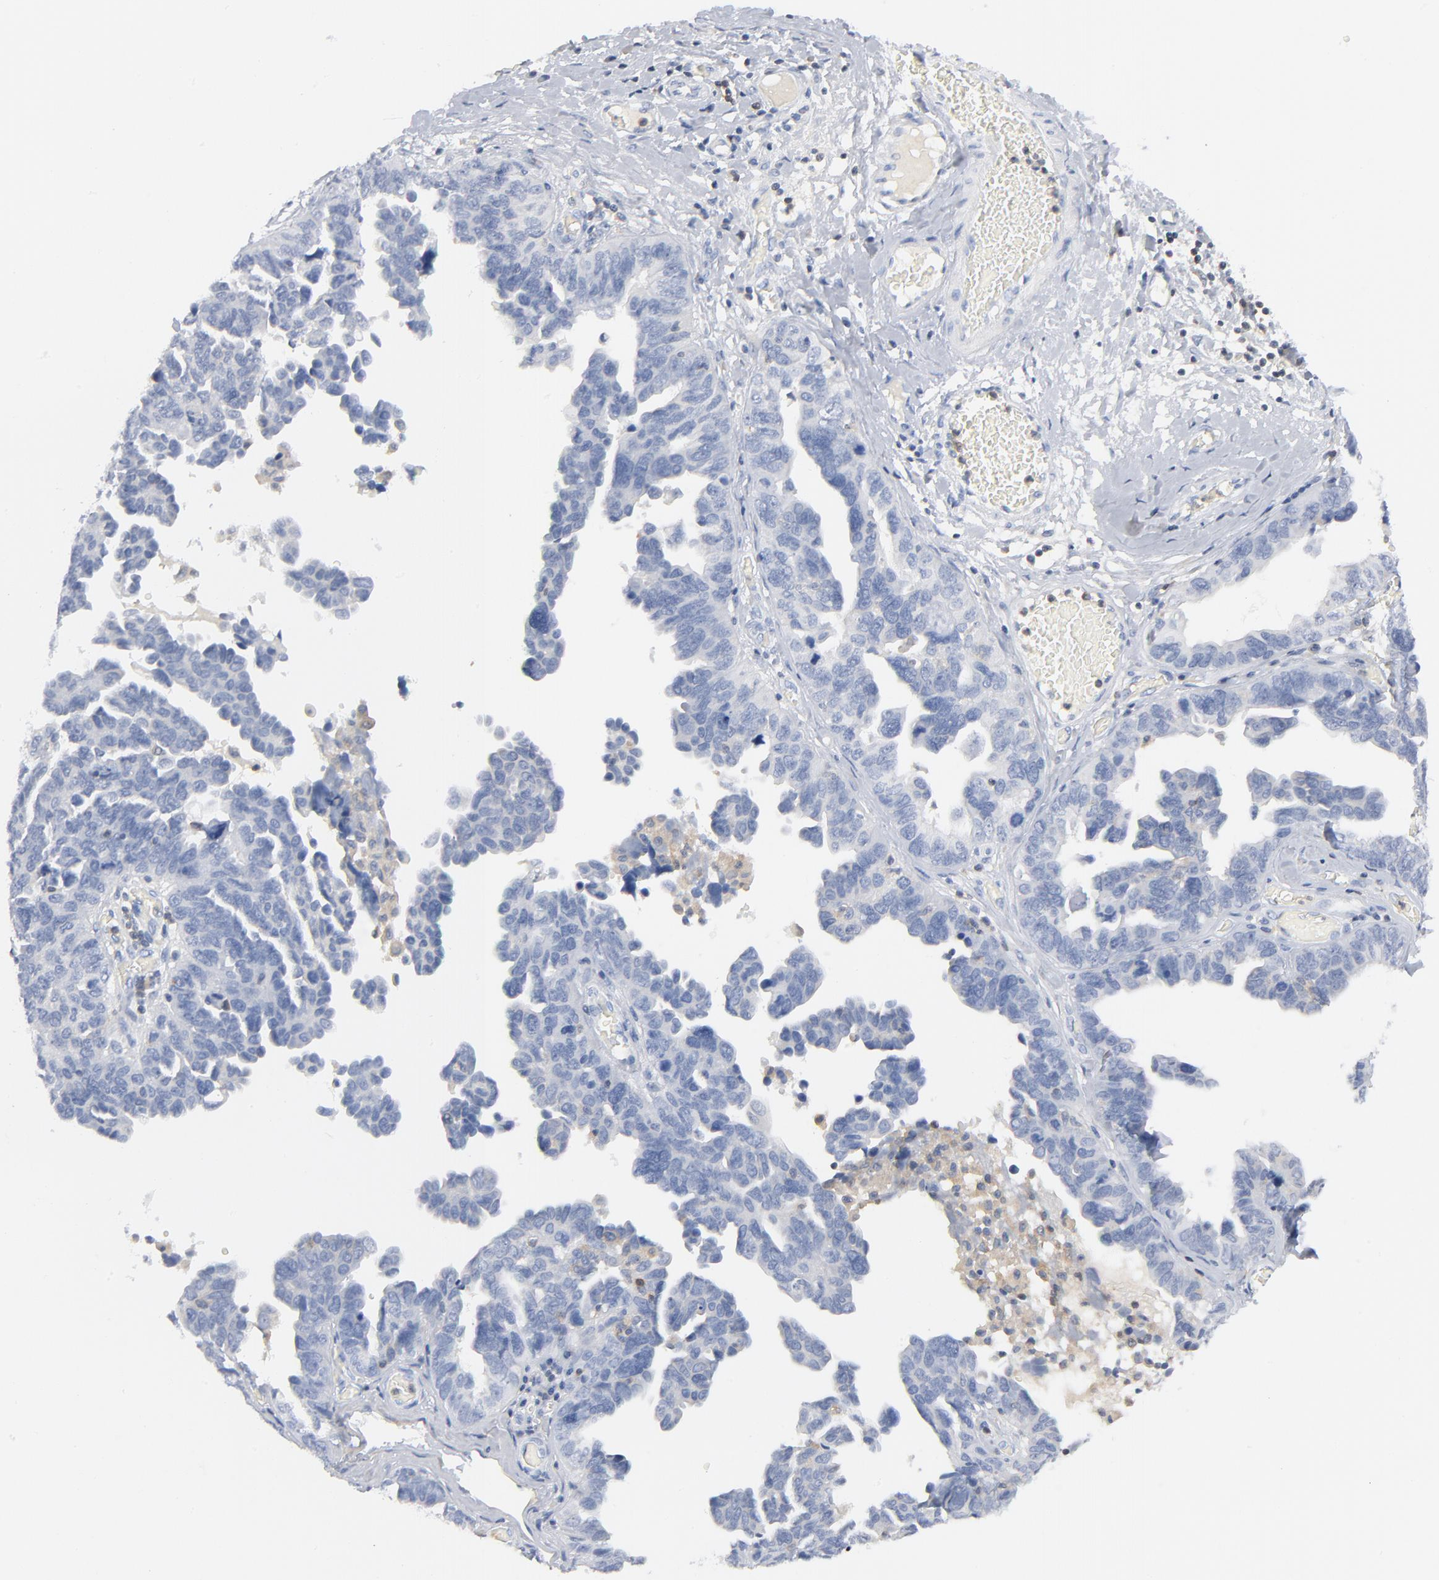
{"staining": {"intensity": "negative", "quantity": "none", "location": "none"}, "tissue": "ovarian cancer", "cell_type": "Tumor cells", "image_type": "cancer", "snomed": [{"axis": "morphology", "description": "Cystadenocarcinoma, serous, NOS"}, {"axis": "topography", "description": "Ovary"}], "caption": "IHC of human ovarian serous cystadenocarcinoma demonstrates no staining in tumor cells.", "gene": "PTK2B", "patient": {"sex": "female", "age": 64}}